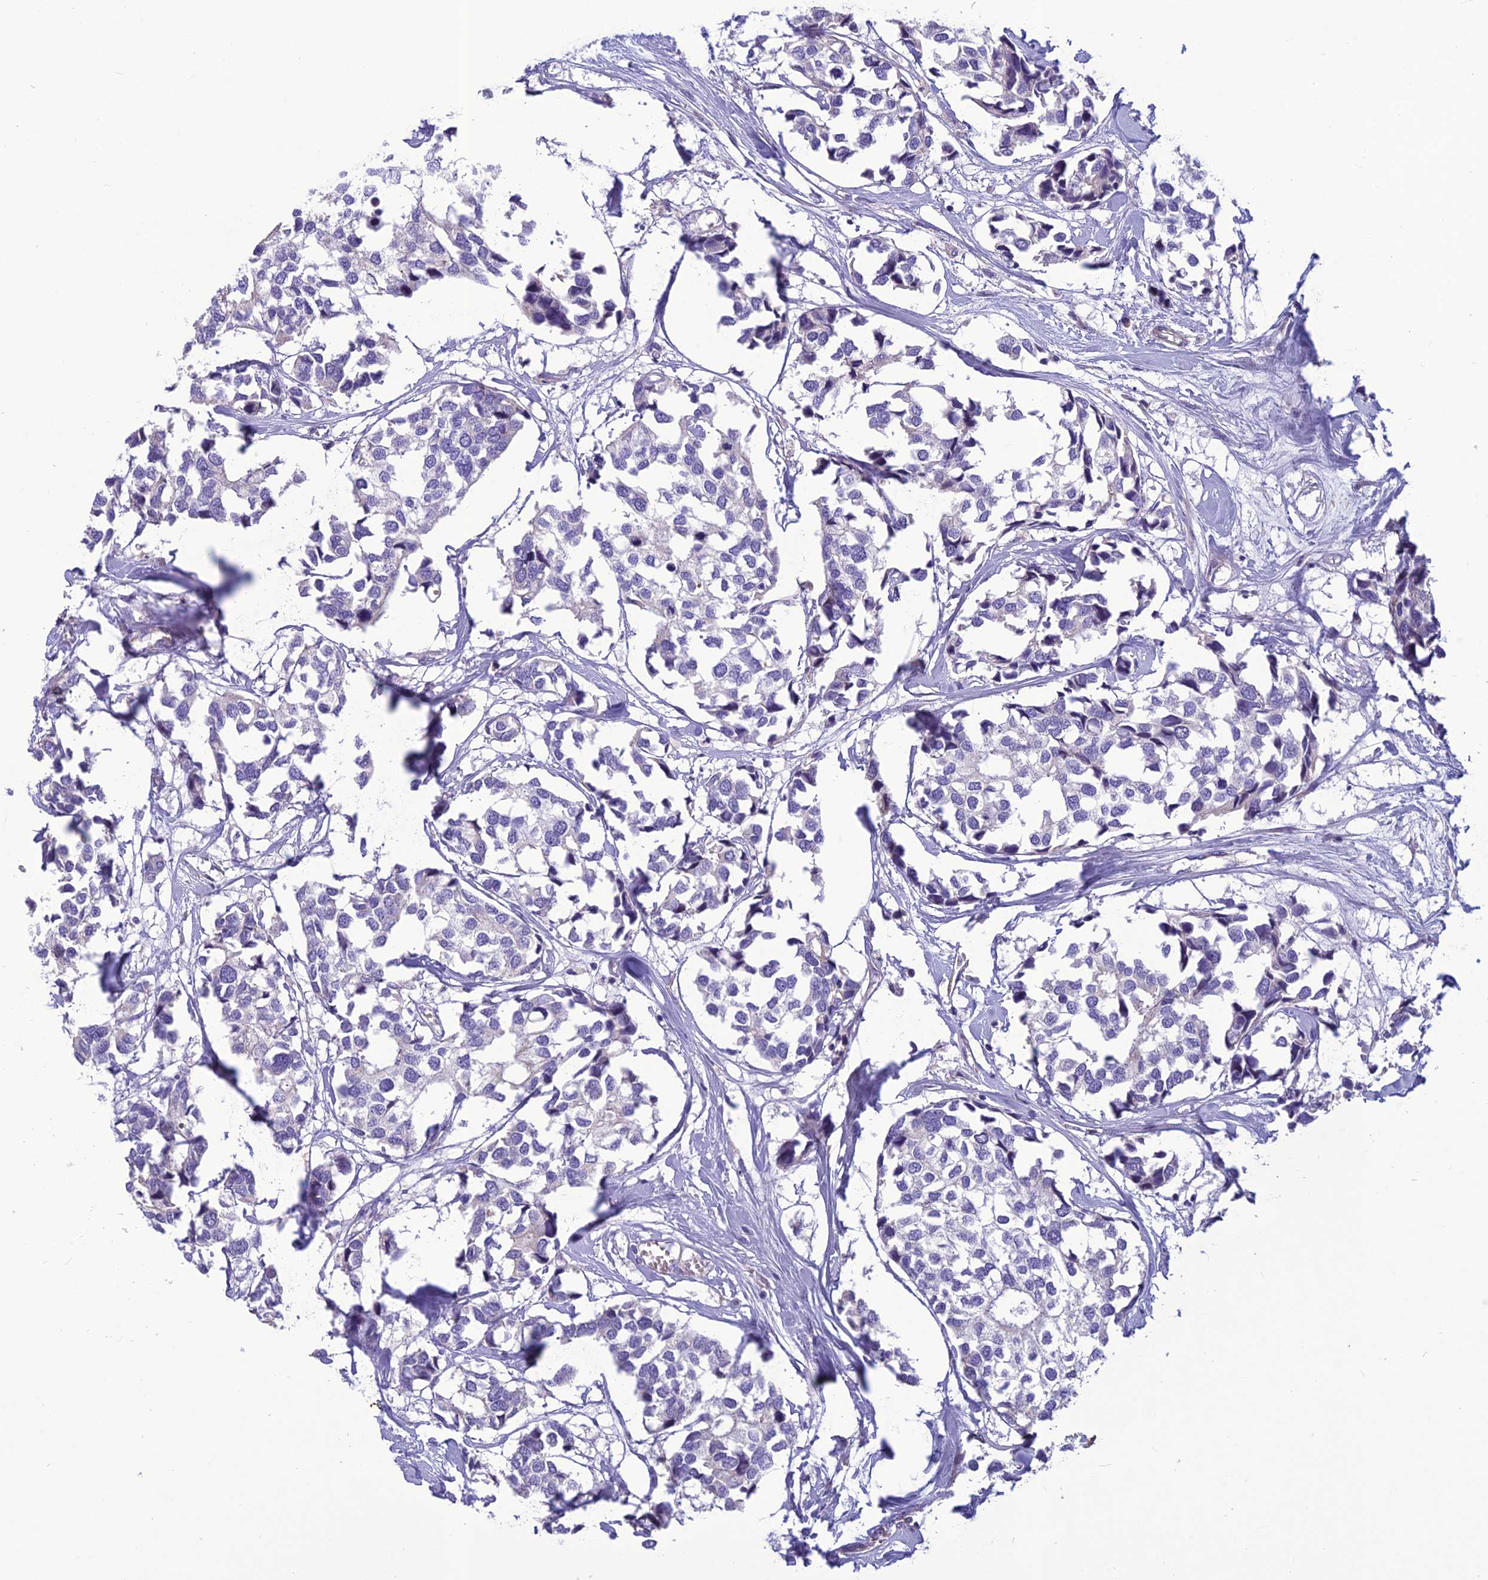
{"staining": {"intensity": "negative", "quantity": "none", "location": "none"}, "tissue": "breast cancer", "cell_type": "Tumor cells", "image_type": "cancer", "snomed": [{"axis": "morphology", "description": "Duct carcinoma"}, {"axis": "topography", "description": "Breast"}], "caption": "This is an IHC image of human breast cancer. There is no expression in tumor cells.", "gene": "BHMT2", "patient": {"sex": "female", "age": 83}}